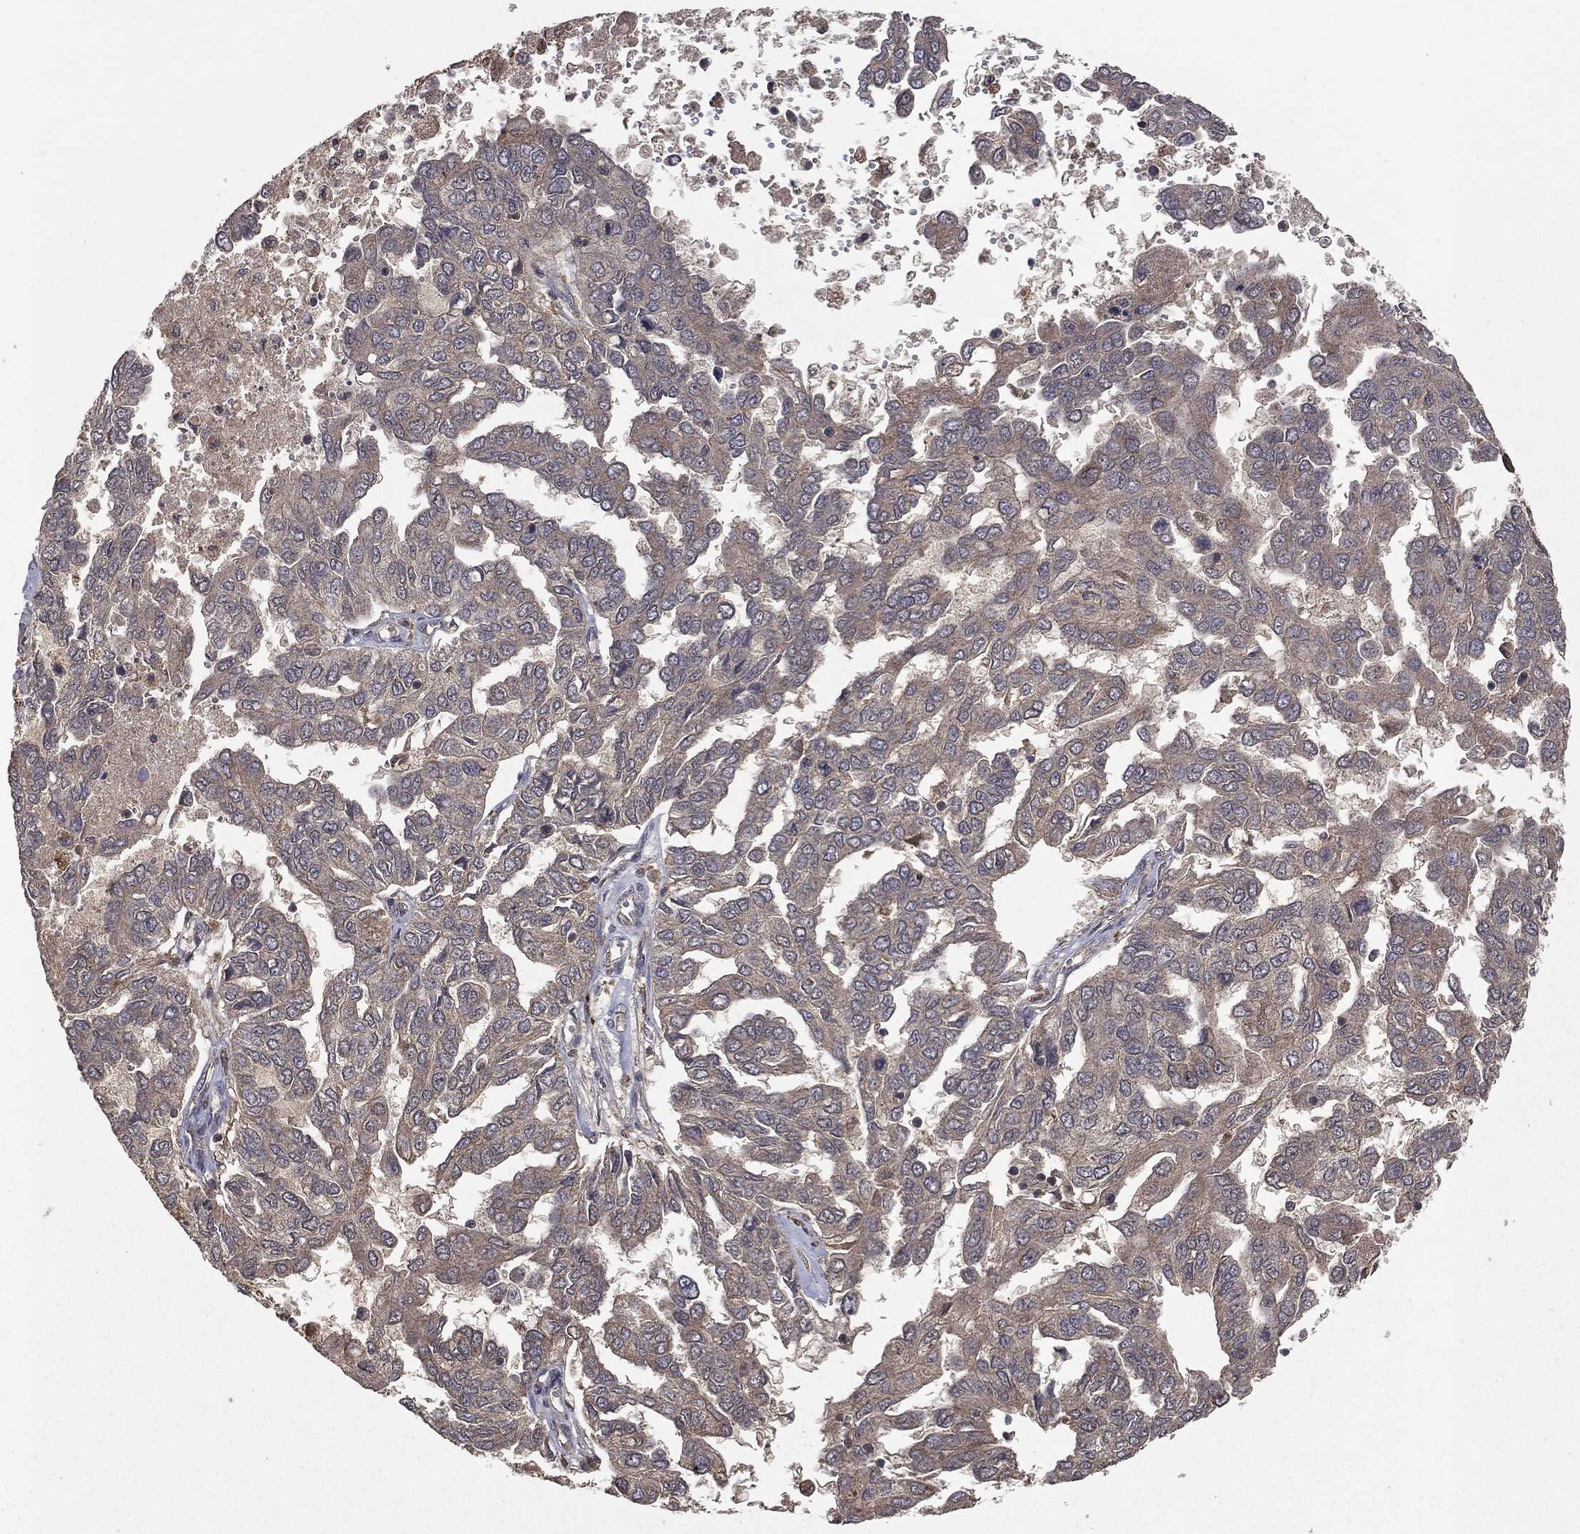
{"staining": {"intensity": "negative", "quantity": "none", "location": "none"}, "tissue": "ovarian cancer", "cell_type": "Tumor cells", "image_type": "cancer", "snomed": [{"axis": "morphology", "description": "Cystadenocarcinoma, serous, NOS"}, {"axis": "topography", "description": "Ovary"}], "caption": "The immunohistochemistry micrograph has no significant expression in tumor cells of ovarian serous cystadenocarcinoma tissue. Nuclei are stained in blue.", "gene": "MTOR", "patient": {"sex": "female", "age": 53}}